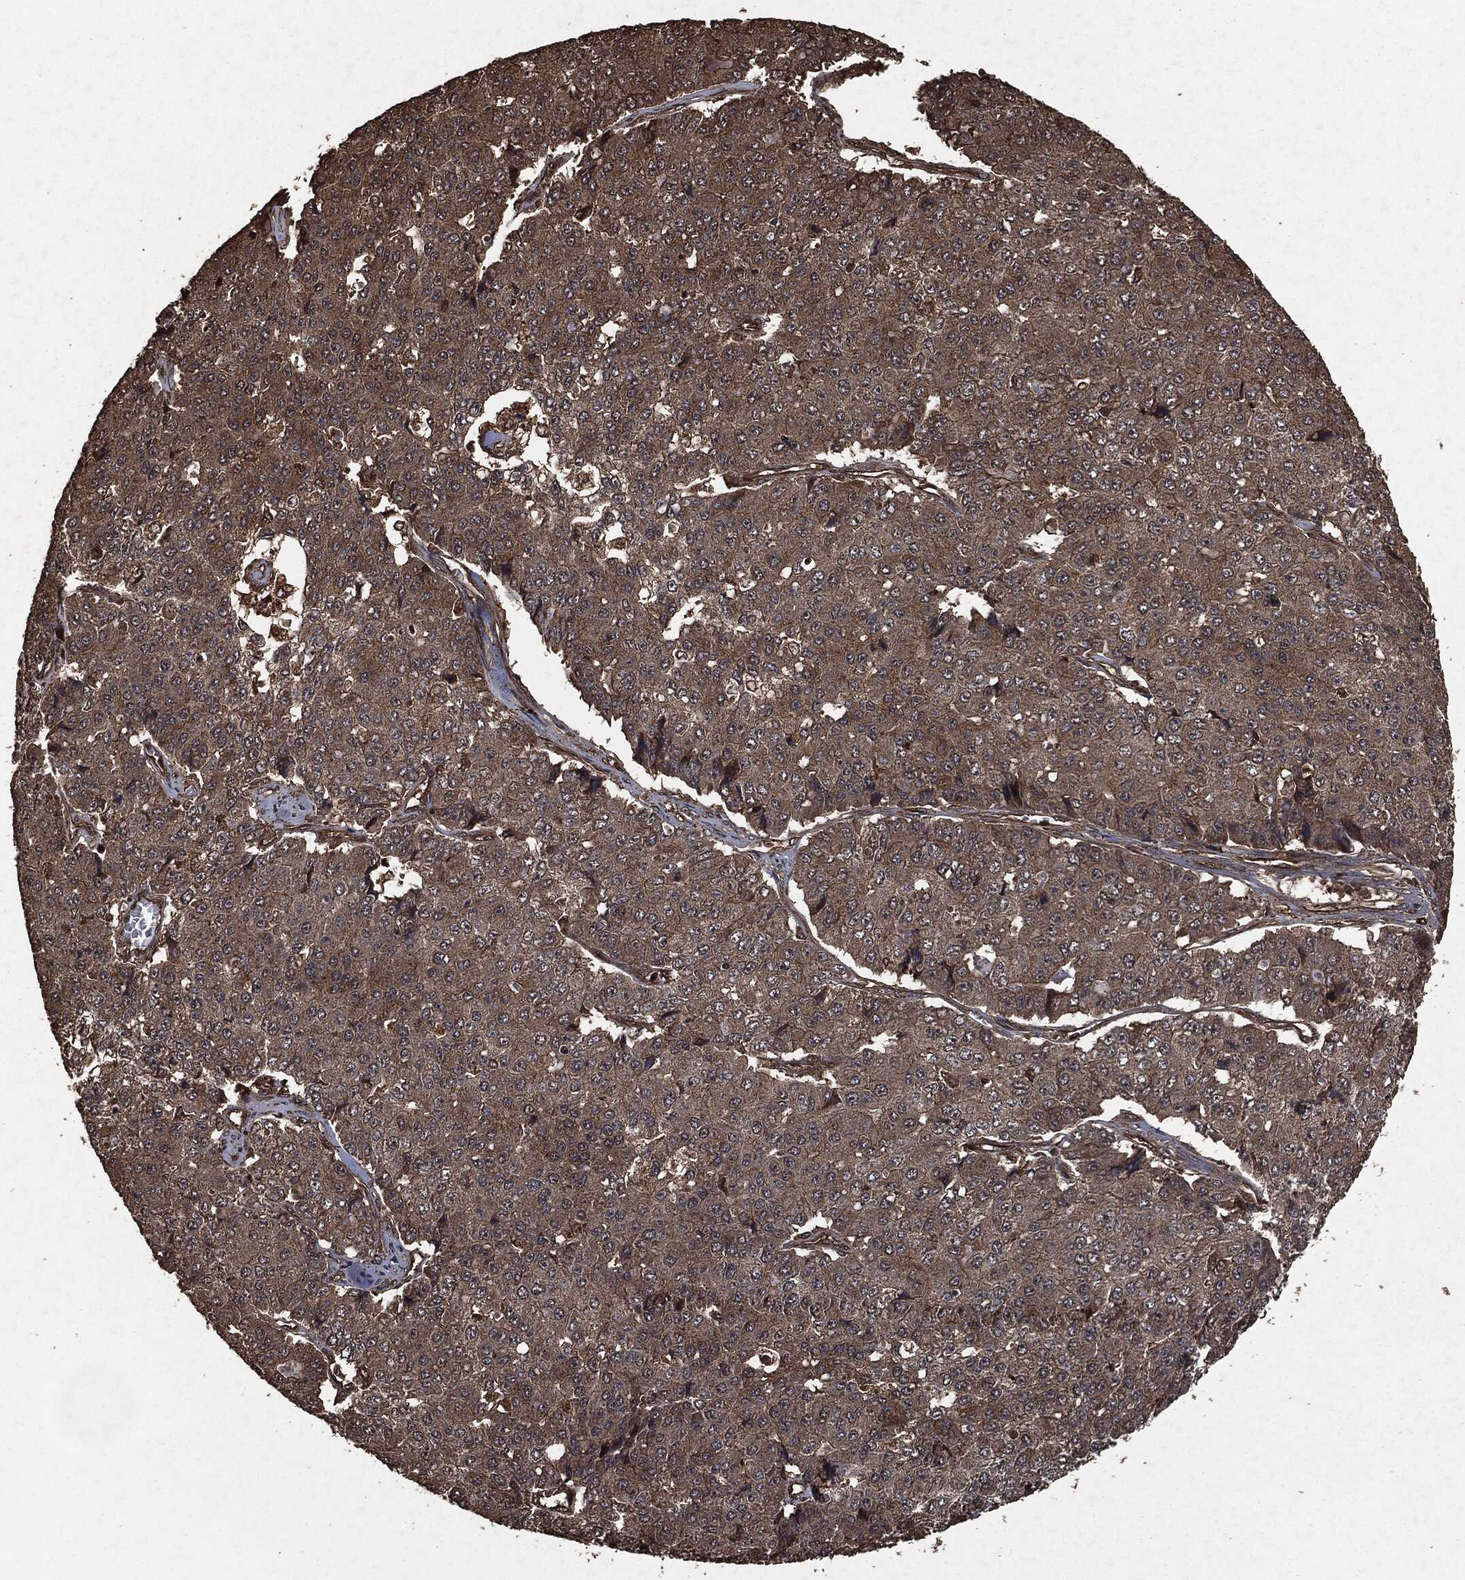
{"staining": {"intensity": "moderate", "quantity": "25%-75%", "location": "cytoplasmic/membranous"}, "tissue": "pancreatic cancer", "cell_type": "Tumor cells", "image_type": "cancer", "snomed": [{"axis": "morphology", "description": "Normal tissue, NOS"}, {"axis": "morphology", "description": "Adenocarcinoma, NOS"}, {"axis": "topography", "description": "Pancreas"}, {"axis": "topography", "description": "Duodenum"}], "caption": "Pancreatic adenocarcinoma stained with a brown dye shows moderate cytoplasmic/membranous positive staining in approximately 25%-75% of tumor cells.", "gene": "HRAS", "patient": {"sex": "male", "age": 50}}